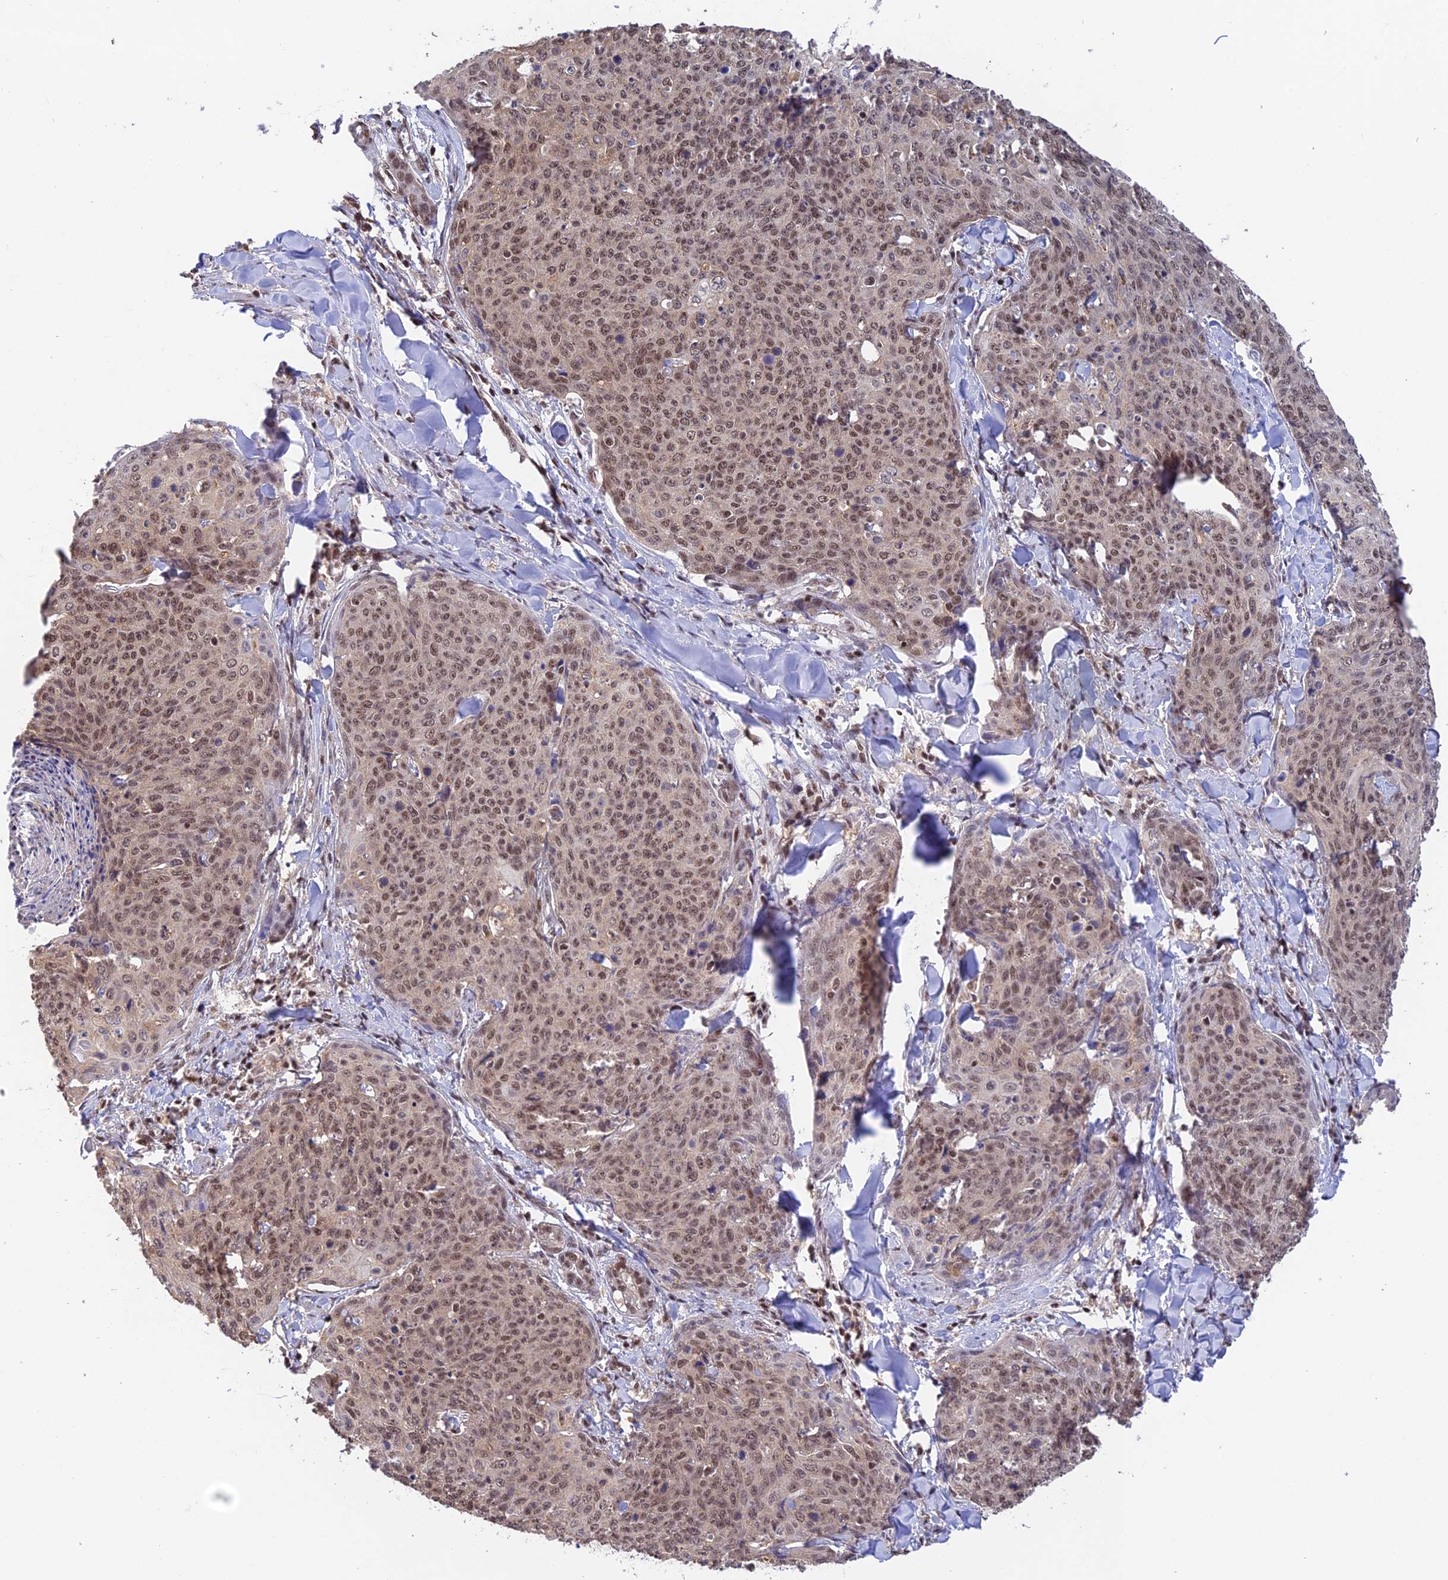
{"staining": {"intensity": "moderate", "quantity": ">75%", "location": "nuclear"}, "tissue": "skin cancer", "cell_type": "Tumor cells", "image_type": "cancer", "snomed": [{"axis": "morphology", "description": "Squamous cell carcinoma, NOS"}, {"axis": "topography", "description": "Skin"}, {"axis": "topography", "description": "Vulva"}], "caption": "Skin squamous cell carcinoma stained for a protein exhibits moderate nuclear positivity in tumor cells.", "gene": "THAP11", "patient": {"sex": "female", "age": 85}}